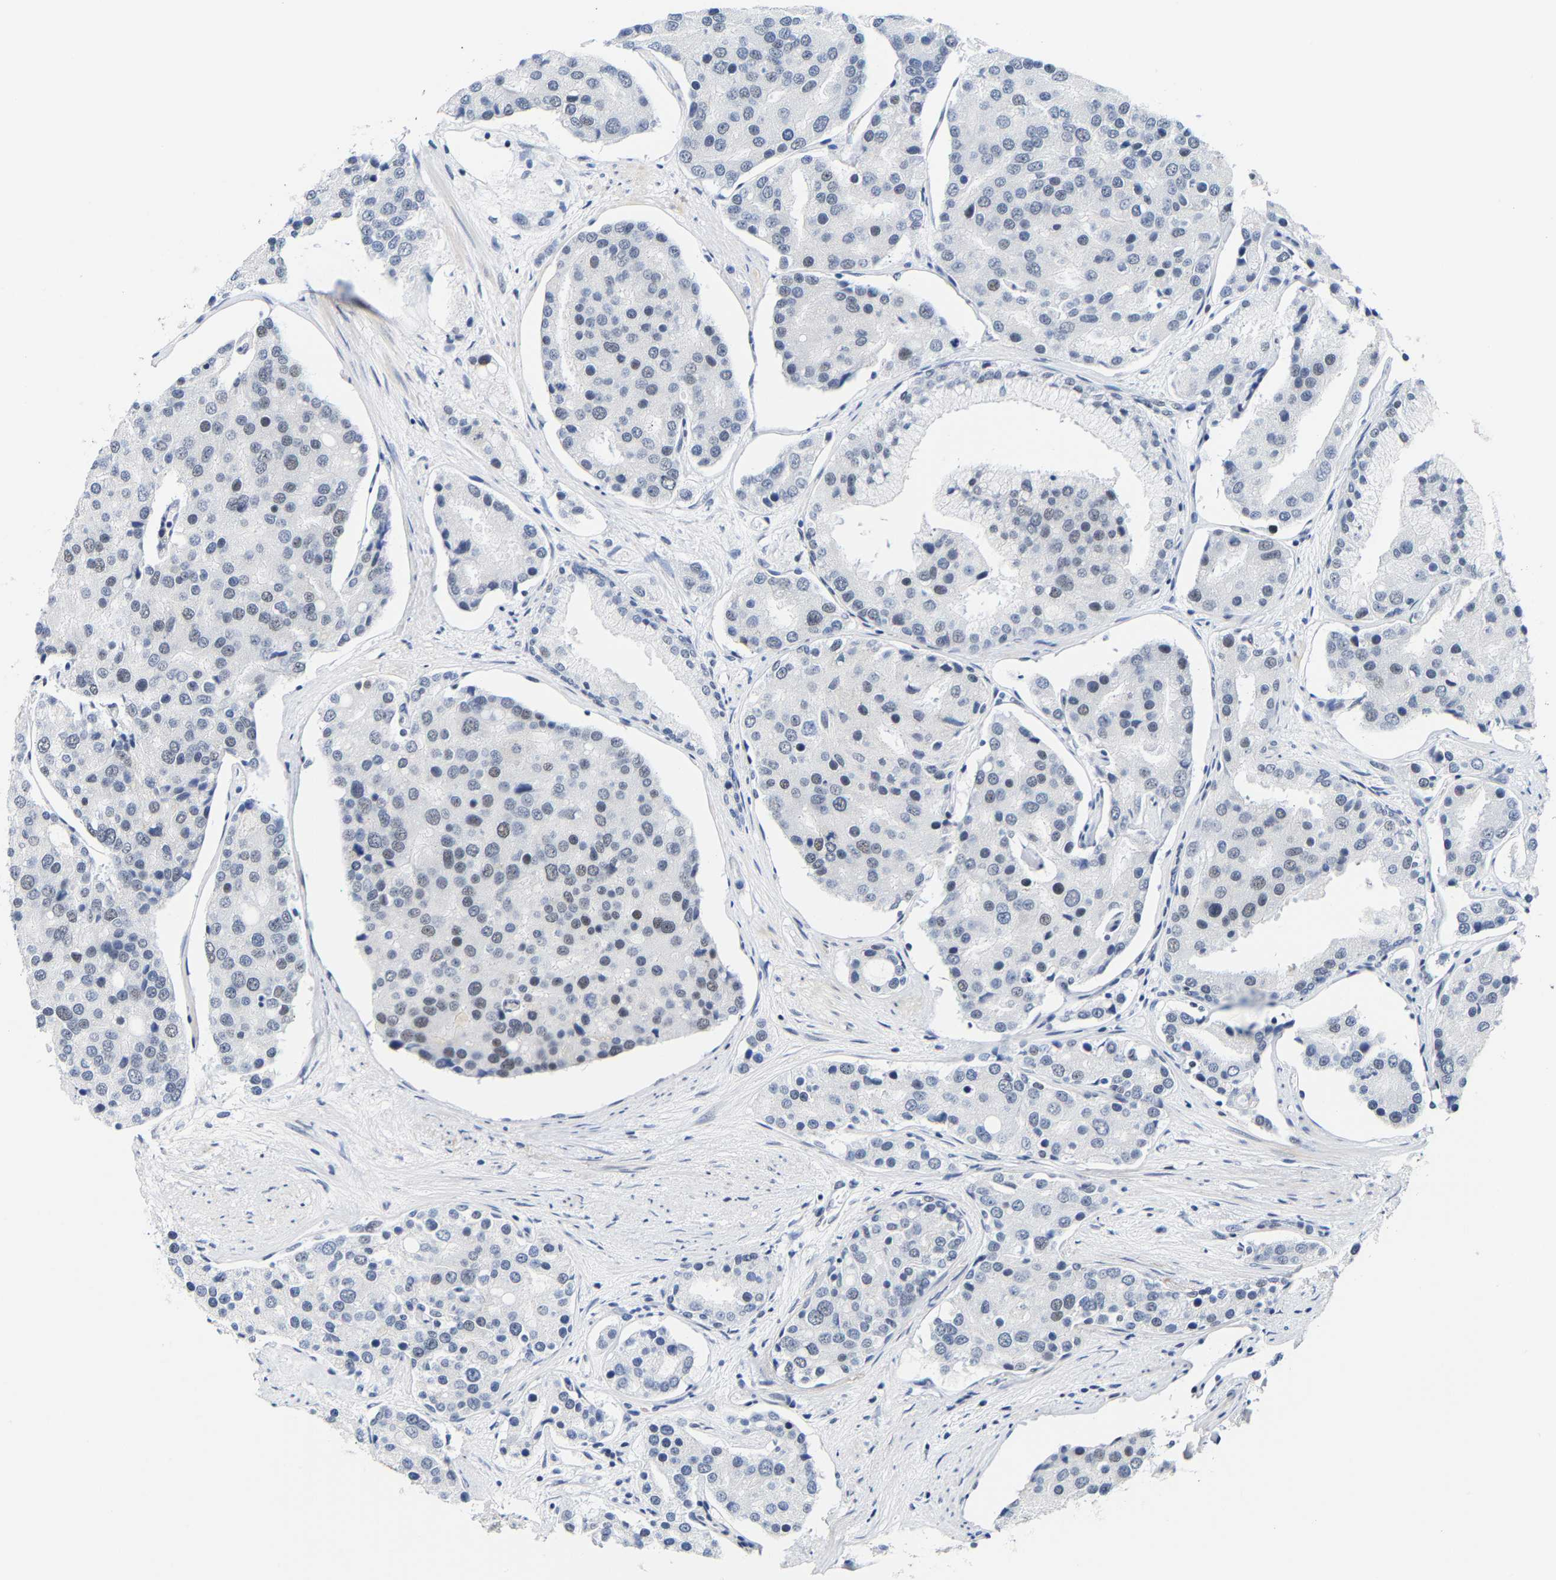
{"staining": {"intensity": "negative", "quantity": "none", "location": "none"}, "tissue": "prostate cancer", "cell_type": "Tumor cells", "image_type": "cancer", "snomed": [{"axis": "morphology", "description": "Adenocarcinoma, High grade"}, {"axis": "topography", "description": "Prostate"}], "caption": "Immunohistochemistry (IHC) of high-grade adenocarcinoma (prostate) shows no expression in tumor cells.", "gene": "FAM180A", "patient": {"sex": "male", "age": 50}}